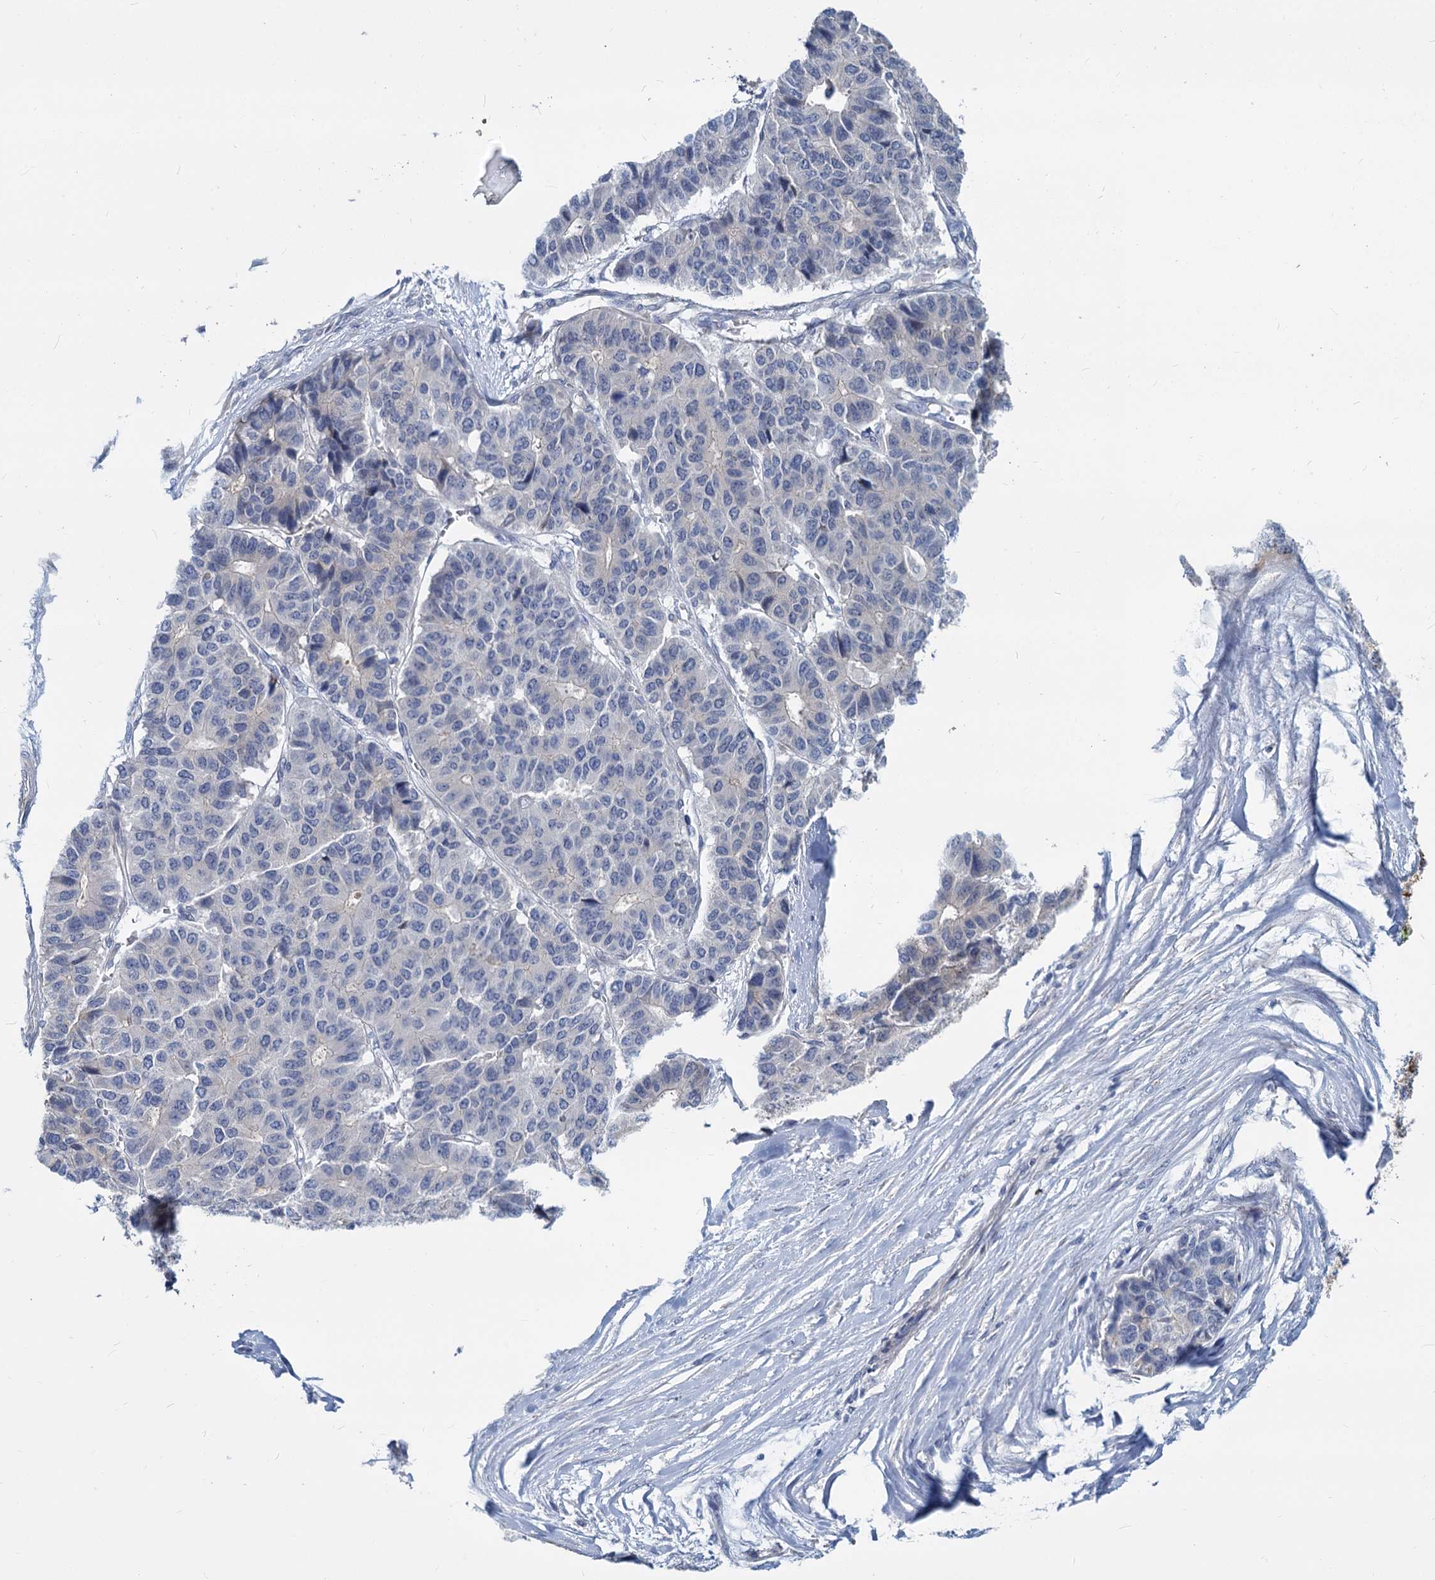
{"staining": {"intensity": "negative", "quantity": "none", "location": "none"}, "tissue": "pancreatic cancer", "cell_type": "Tumor cells", "image_type": "cancer", "snomed": [{"axis": "morphology", "description": "Adenocarcinoma, NOS"}, {"axis": "topography", "description": "Pancreas"}], "caption": "IHC of pancreatic cancer (adenocarcinoma) demonstrates no staining in tumor cells. (Brightfield microscopy of DAB (3,3'-diaminobenzidine) immunohistochemistry at high magnification).", "gene": "GSTM3", "patient": {"sex": "male", "age": 50}}